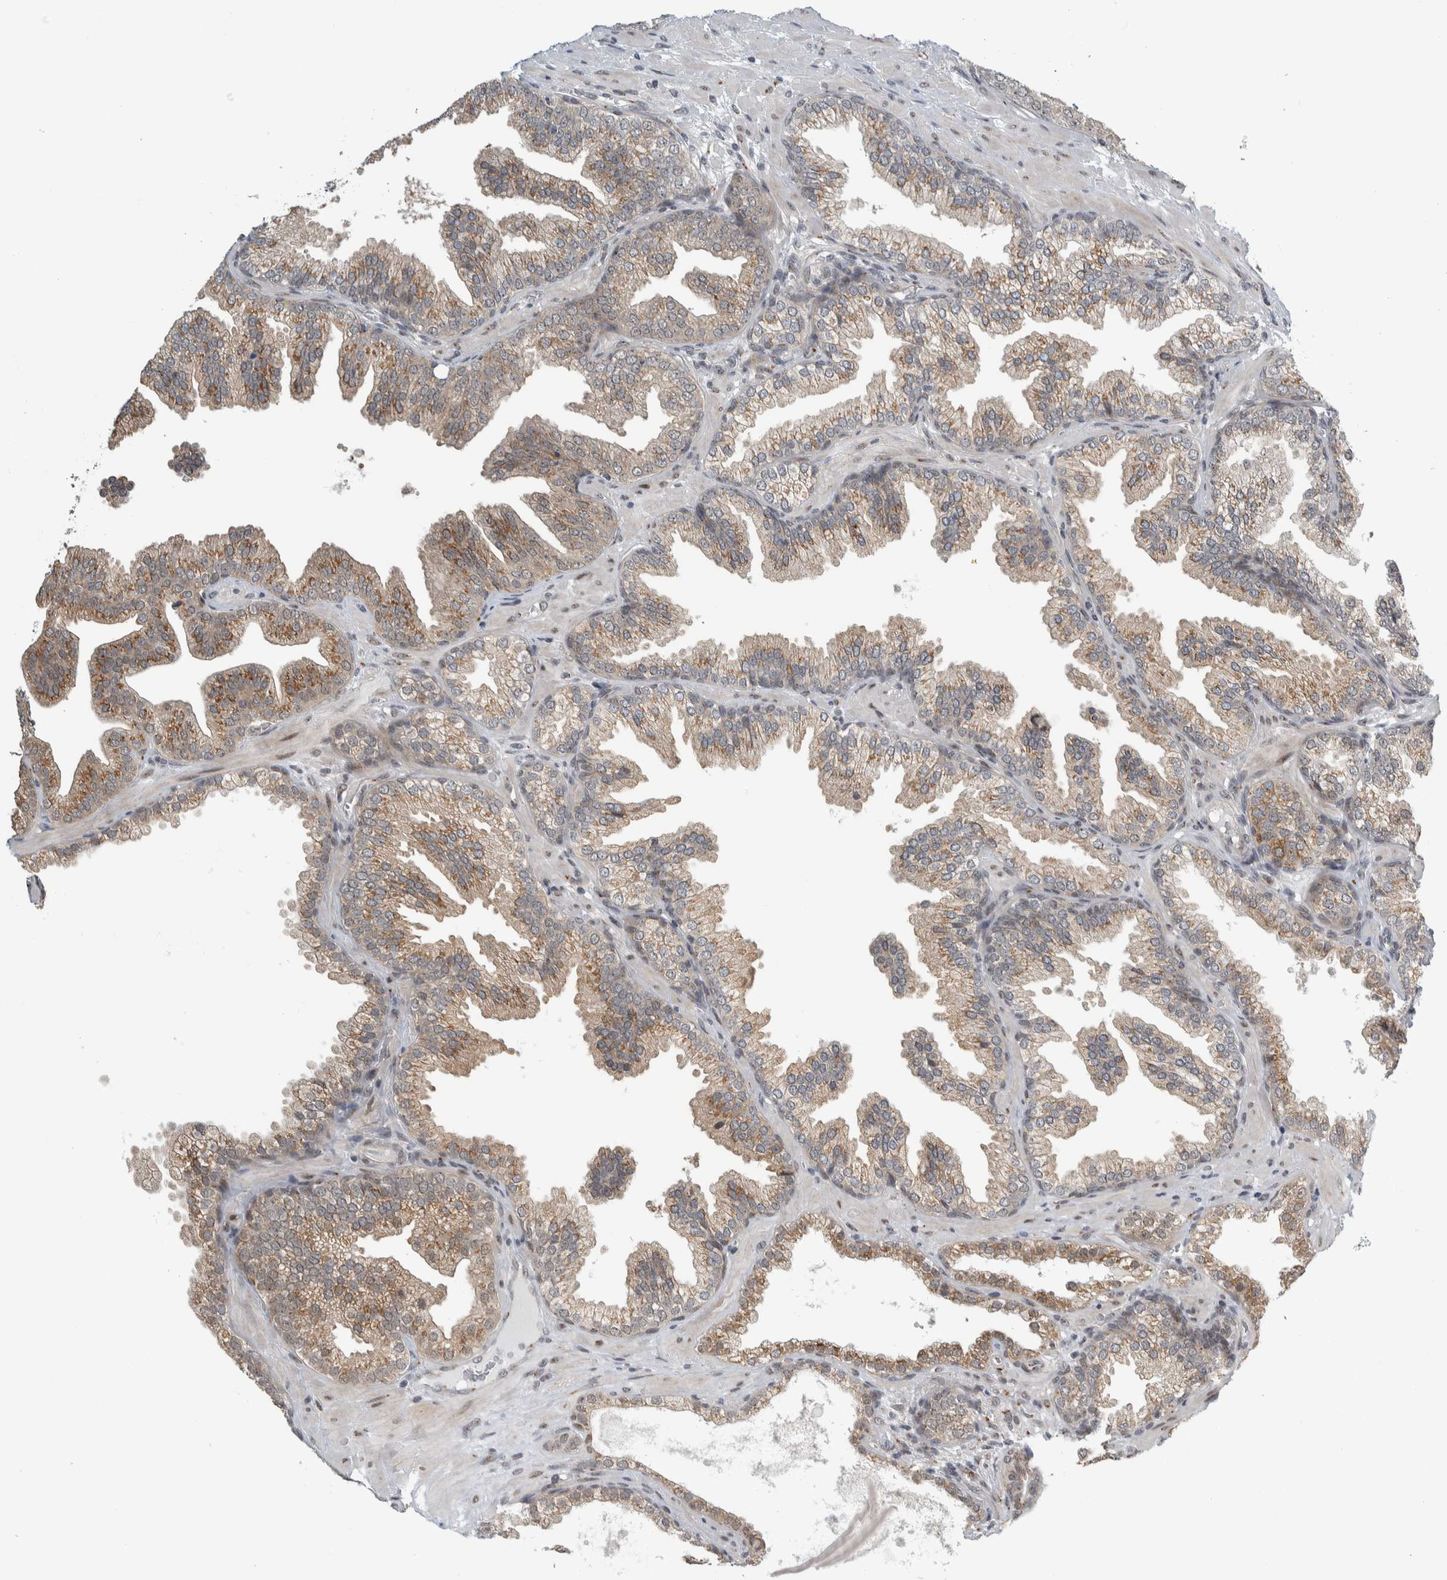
{"staining": {"intensity": "moderate", "quantity": "25%-75%", "location": "cytoplasmic/membranous"}, "tissue": "prostate cancer", "cell_type": "Tumor cells", "image_type": "cancer", "snomed": [{"axis": "morphology", "description": "Adenocarcinoma, Low grade"}, {"axis": "topography", "description": "Prostate"}], "caption": "An immunohistochemistry image of tumor tissue is shown. Protein staining in brown labels moderate cytoplasmic/membranous positivity in adenocarcinoma (low-grade) (prostate) within tumor cells.", "gene": "ZMYND8", "patient": {"sex": "male", "age": 62}}